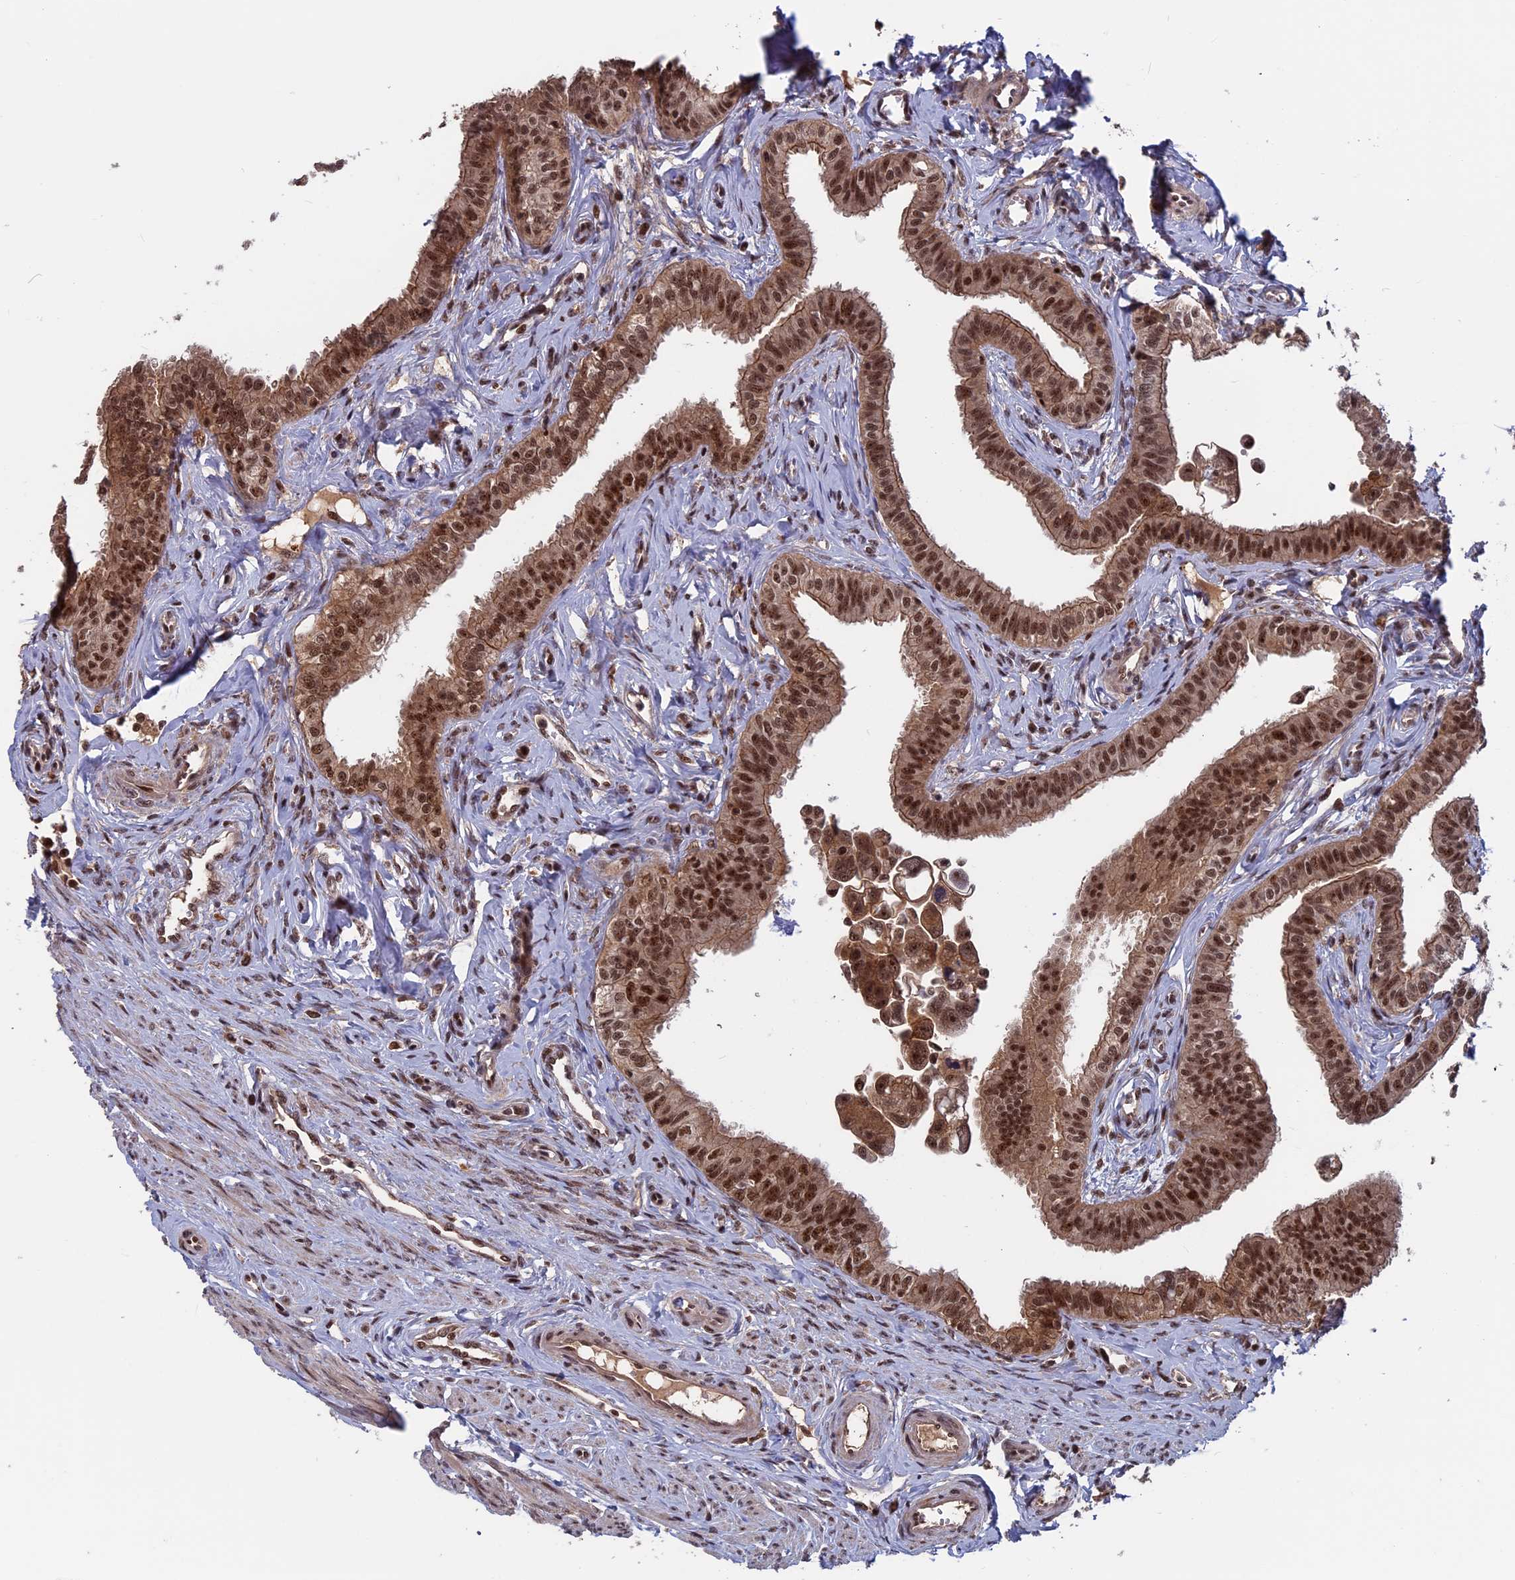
{"staining": {"intensity": "strong", "quantity": ">75%", "location": "cytoplasmic/membranous,nuclear"}, "tissue": "fallopian tube", "cell_type": "Glandular cells", "image_type": "normal", "snomed": [{"axis": "morphology", "description": "Normal tissue, NOS"}, {"axis": "morphology", "description": "Carcinoma, NOS"}, {"axis": "topography", "description": "Fallopian tube"}, {"axis": "topography", "description": "Ovary"}], "caption": "Unremarkable fallopian tube shows strong cytoplasmic/membranous,nuclear expression in about >75% of glandular cells, visualized by immunohistochemistry. The staining was performed using DAB, with brown indicating positive protein expression. Nuclei are stained blue with hematoxylin.", "gene": "CACTIN", "patient": {"sex": "female", "age": 59}}